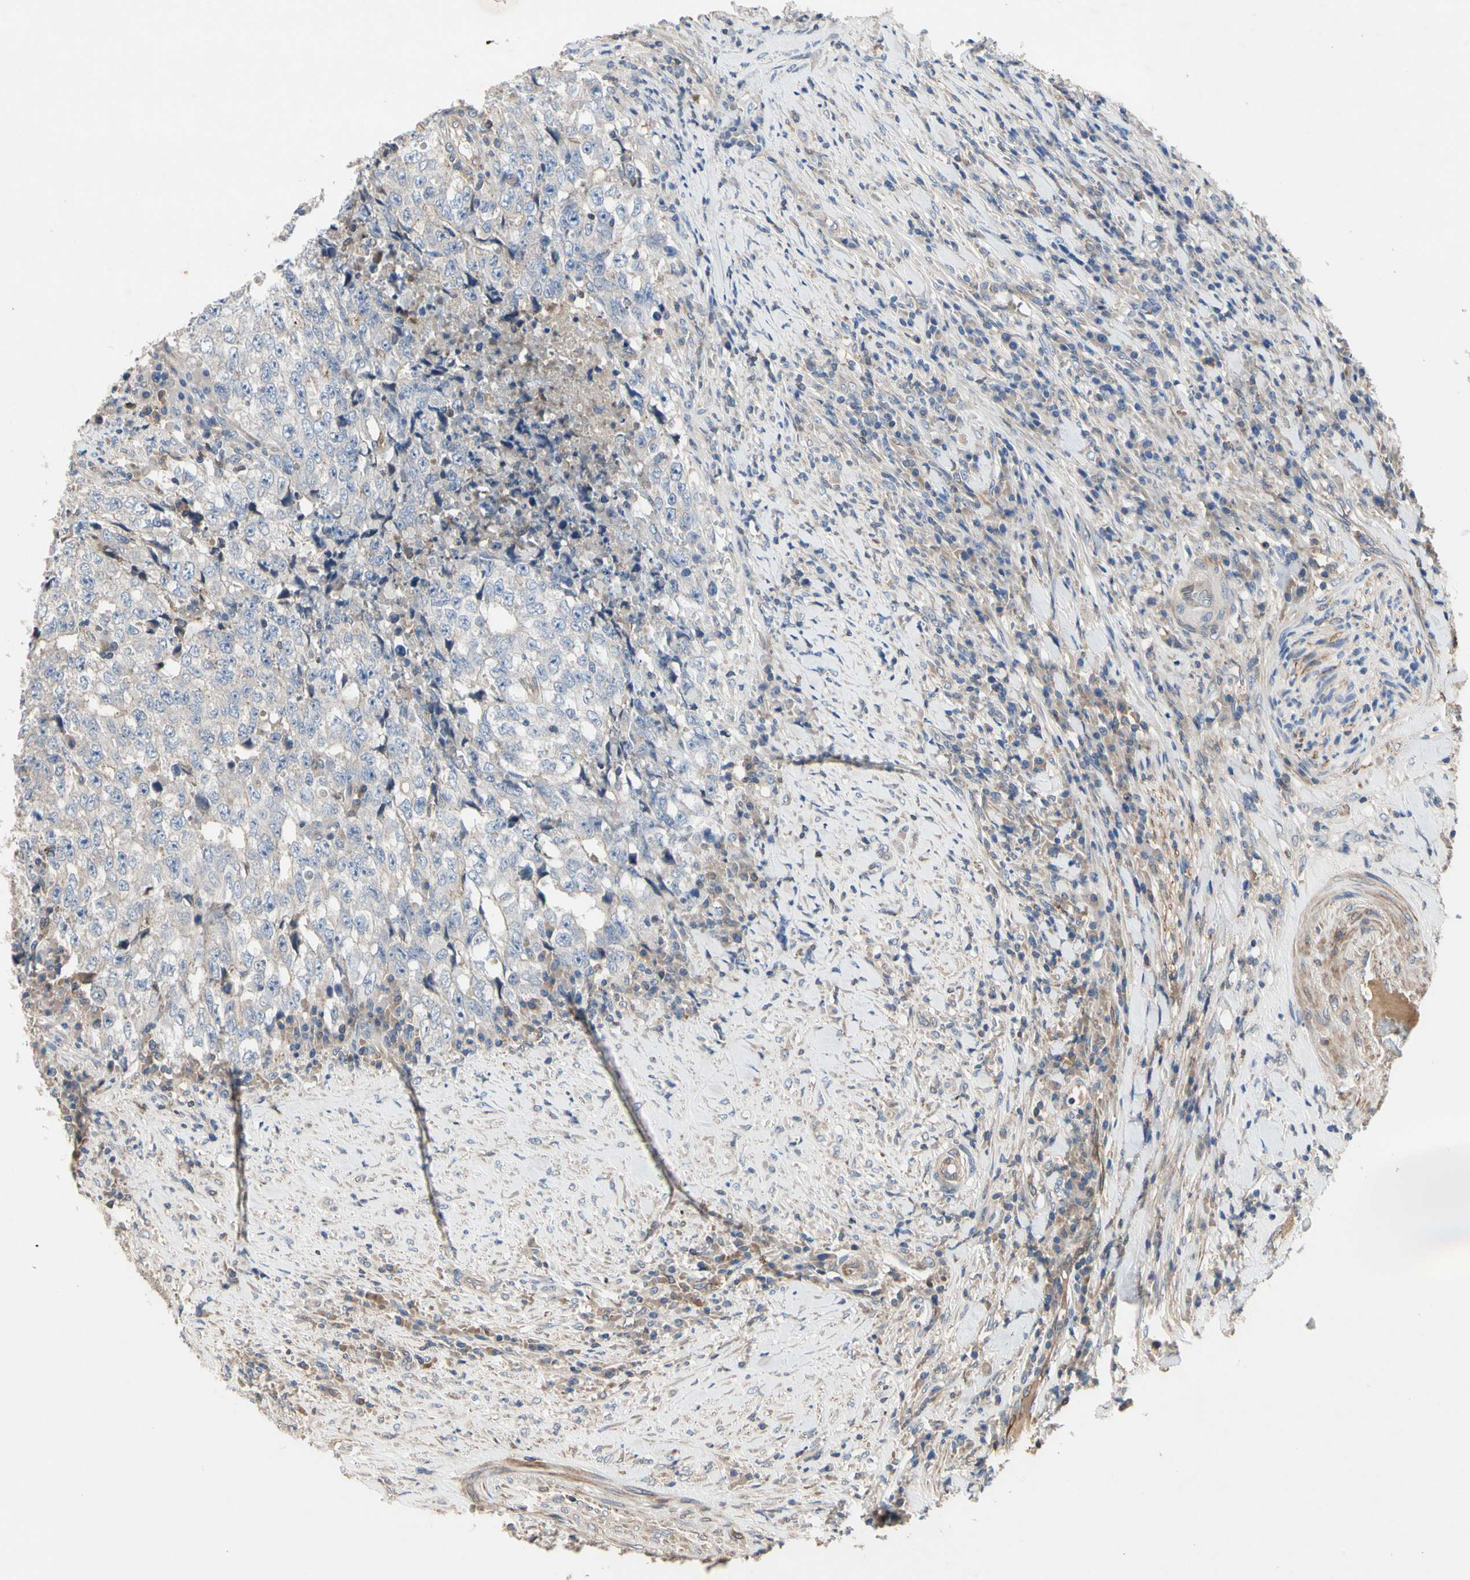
{"staining": {"intensity": "negative", "quantity": "none", "location": "none"}, "tissue": "testis cancer", "cell_type": "Tumor cells", "image_type": "cancer", "snomed": [{"axis": "morphology", "description": "Necrosis, NOS"}, {"axis": "morphology", "description": "Carcinoma, Embryonal, NOS"}, {"axis": "topography", "description": "Testis"}], "caption": "The photomicrograph exhibits no significant expression in tumor cells of testis cancer (embryonal carcinoma).", "gene": "CRTAC1", "patient": {"sex": "male", "age": 19}}